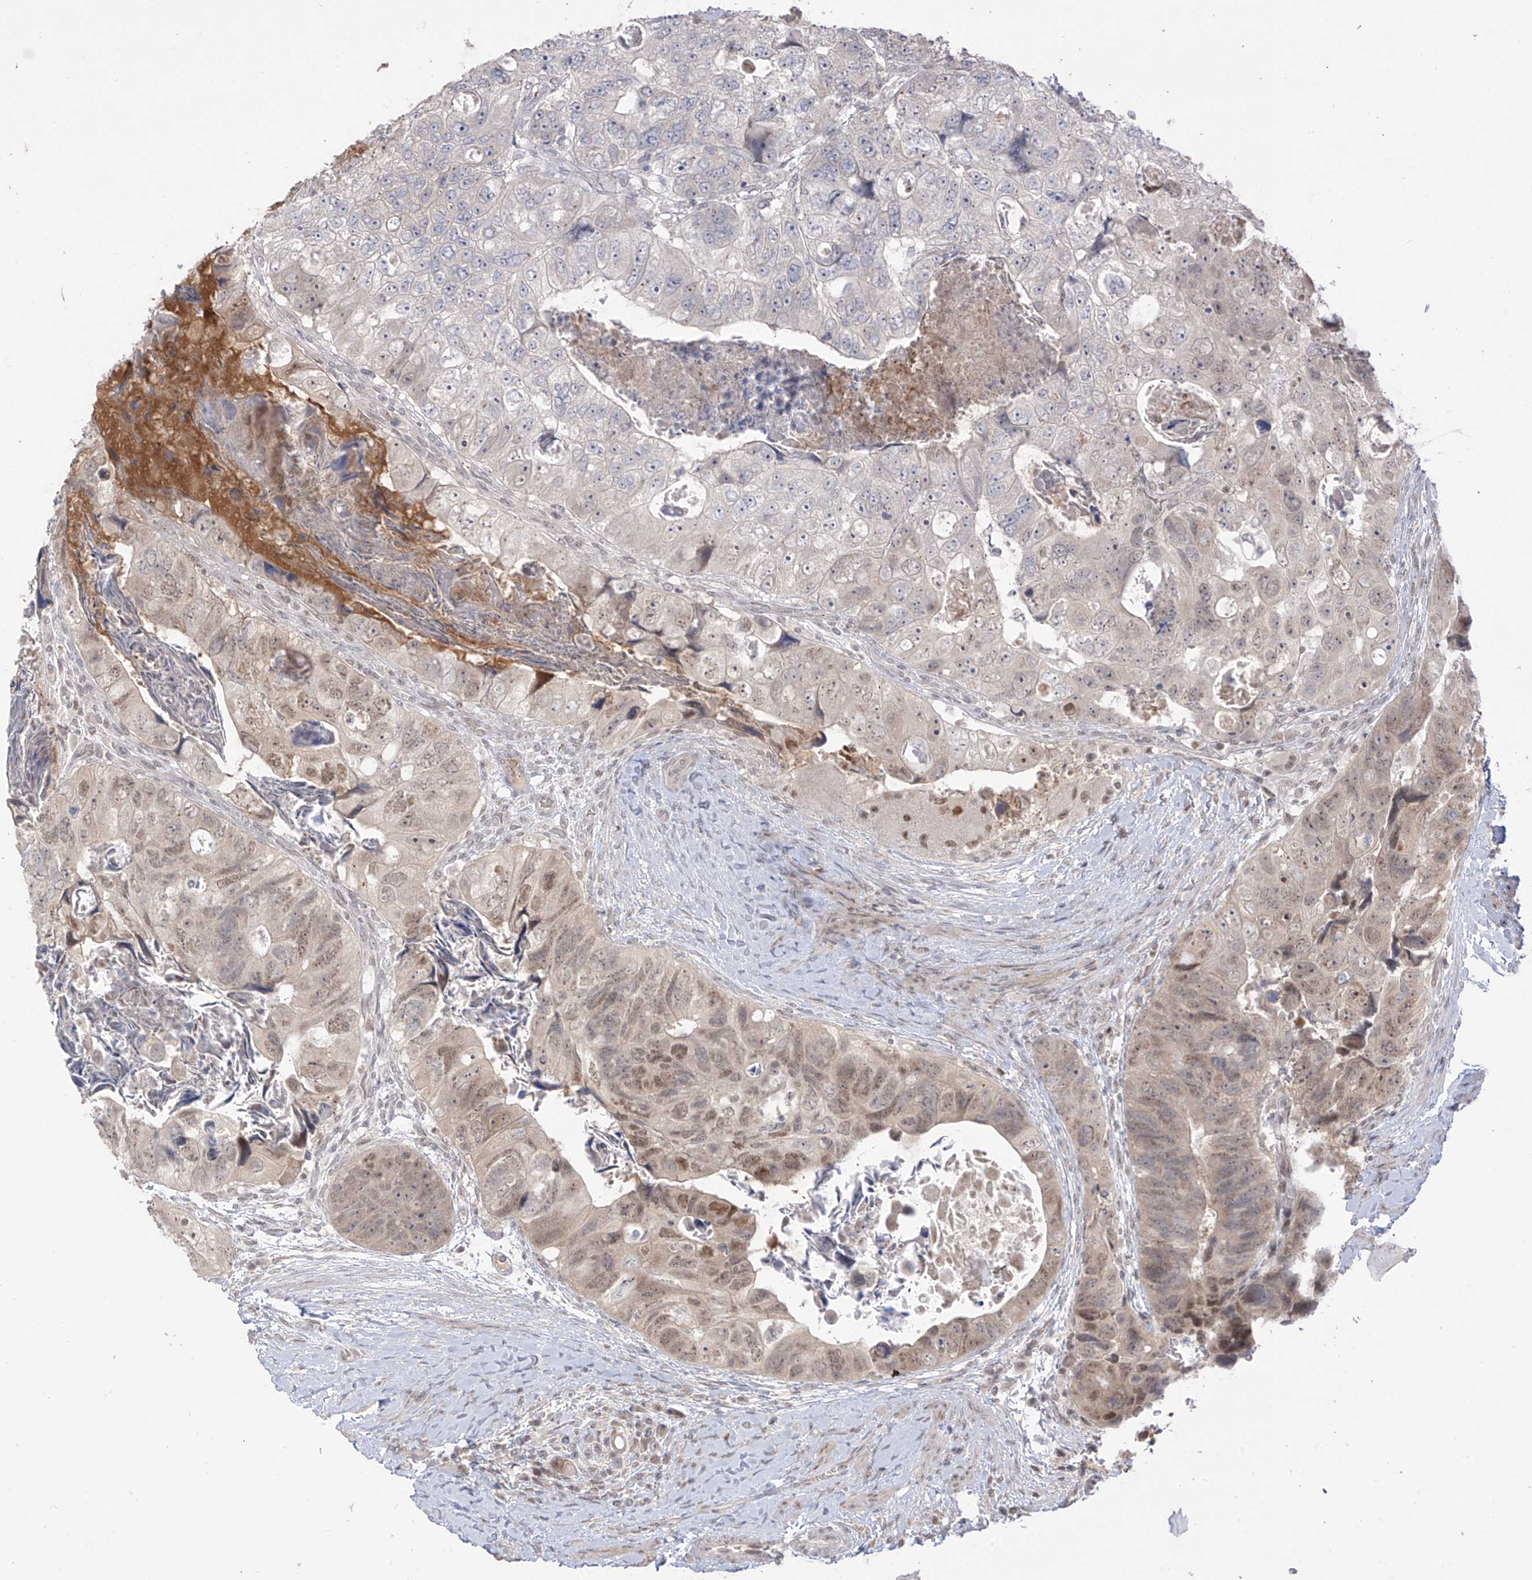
{"staining": {"intensity": "moderate", "quantity": "<25%", "location": "nuclear"}, "tissue": "colorectal cancer", "cell_type": "Tumor cells", "image_type": "cancer", "snomed": [{"axis": "morphology", "description": "Adenocarcinoma, NOS"}, {"axis": "topography", "description": "Rectum"}], "caption": "Adenocarcinoma (colorectal) tissue displays moderate nuclear positivity in approximately <25% of tumor cells", "gene": "OGT", "patient": {"sex": "male", "age": 59}}